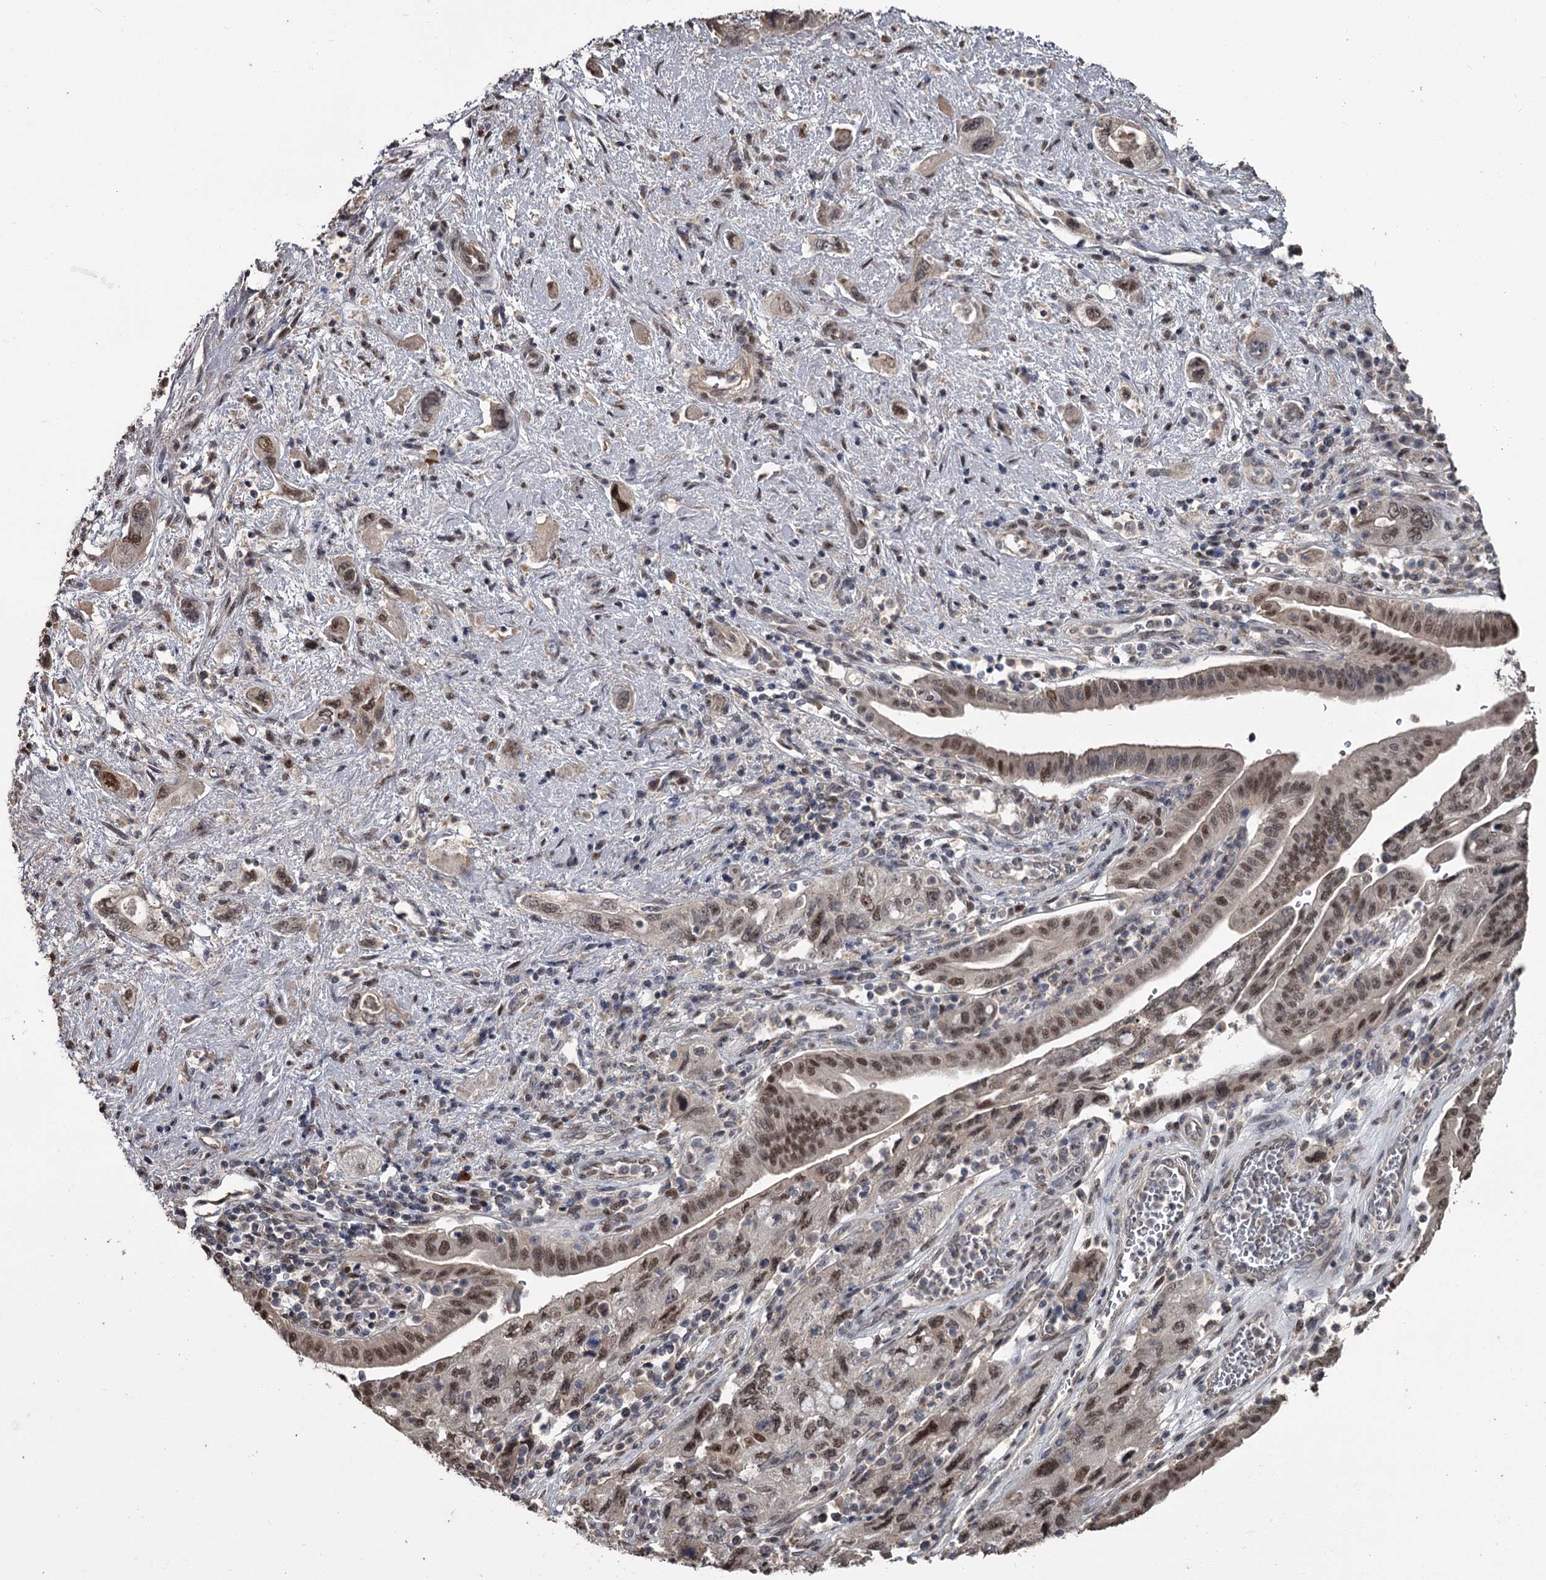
{"staining": {"intensity": "moderate", "quantity": ">75%", "location": "nuclear"}, "tissue": "pancreatic cancer", "cell_type": "Tumor cells", "image_type": "cancer", "snomed": [{"axis": "morphology", "description": "Adenocarcinoma, NOS"}, {"axis": "topography", "description": "Pancreas"}], "caption": "A high-resolution image shows immunohistochemistry (IHC) staining of adenocarcinoma (pancreatic), which displays moderate nuclear expression in about >75% of tumor cells. The protein is stained brown, and the nuclei are stained in blue (DAB (3,3'-diaminobenzidine) IHC with brightfield microscopy, high magnification).", "gene": "PRPF40B", "patient": {"sex": "female", "age": 73}}